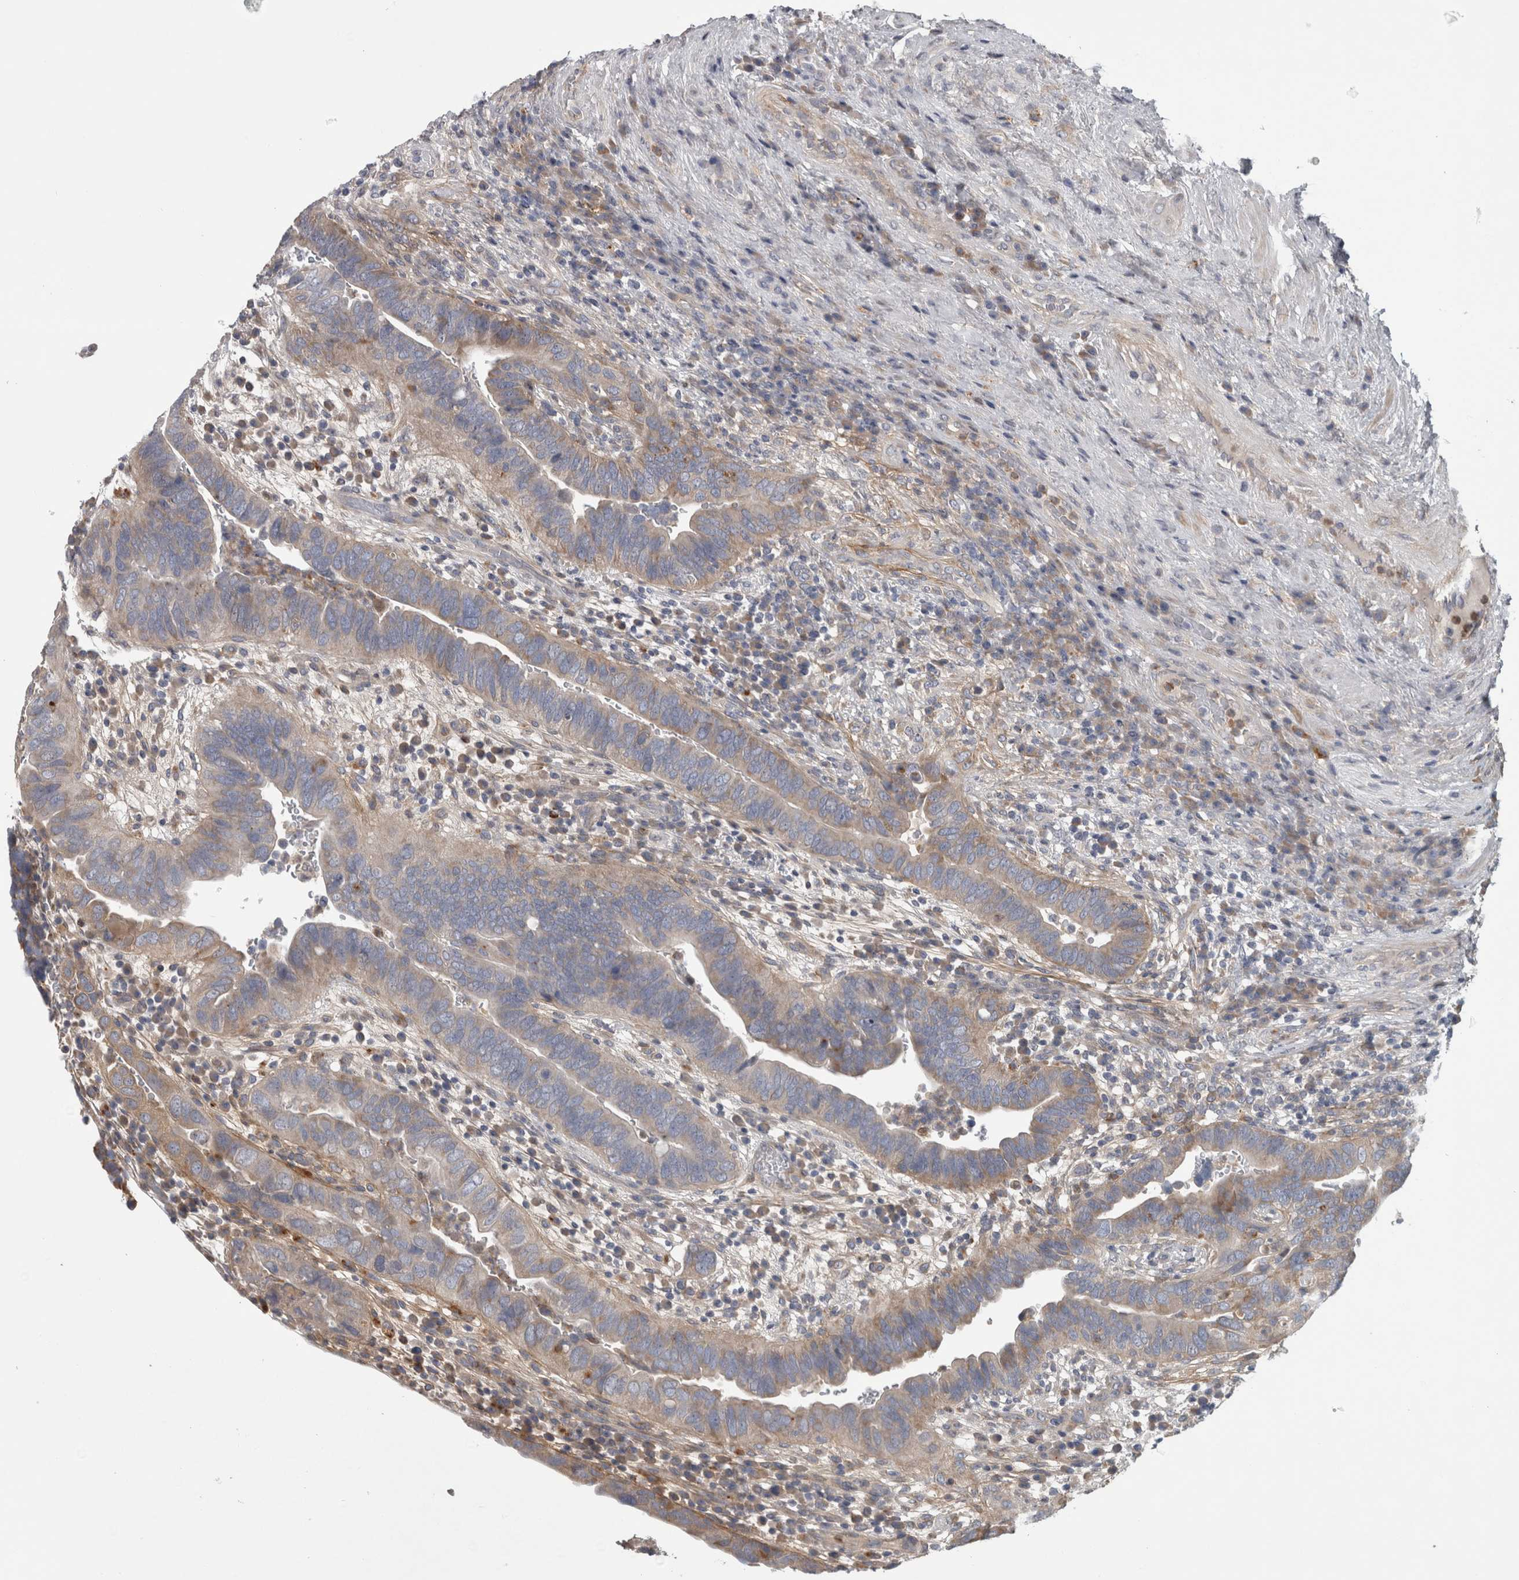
{"staining": {"intensity": "weak", "quantity": "25%-75%", "location": "cytoplasmic/membranous"}, "tissue": "urothelial cancer", "cell_type": "Tumor cells", "image_type": "cancer", "snomed": [{"axis": "morphology", "description": "Urothelial carcinoma, High grade"}, {"axis": "topography", "description": "Urinary bladder"}], "caption": "A histopathology image of human urothelial carcinoma (high-grade) stained for a protein displays weak cytoplasmic/membranous brown staining in tumor cells.", "gene": "ATXN2", "patient": {"sex": "female", "age": 82}}